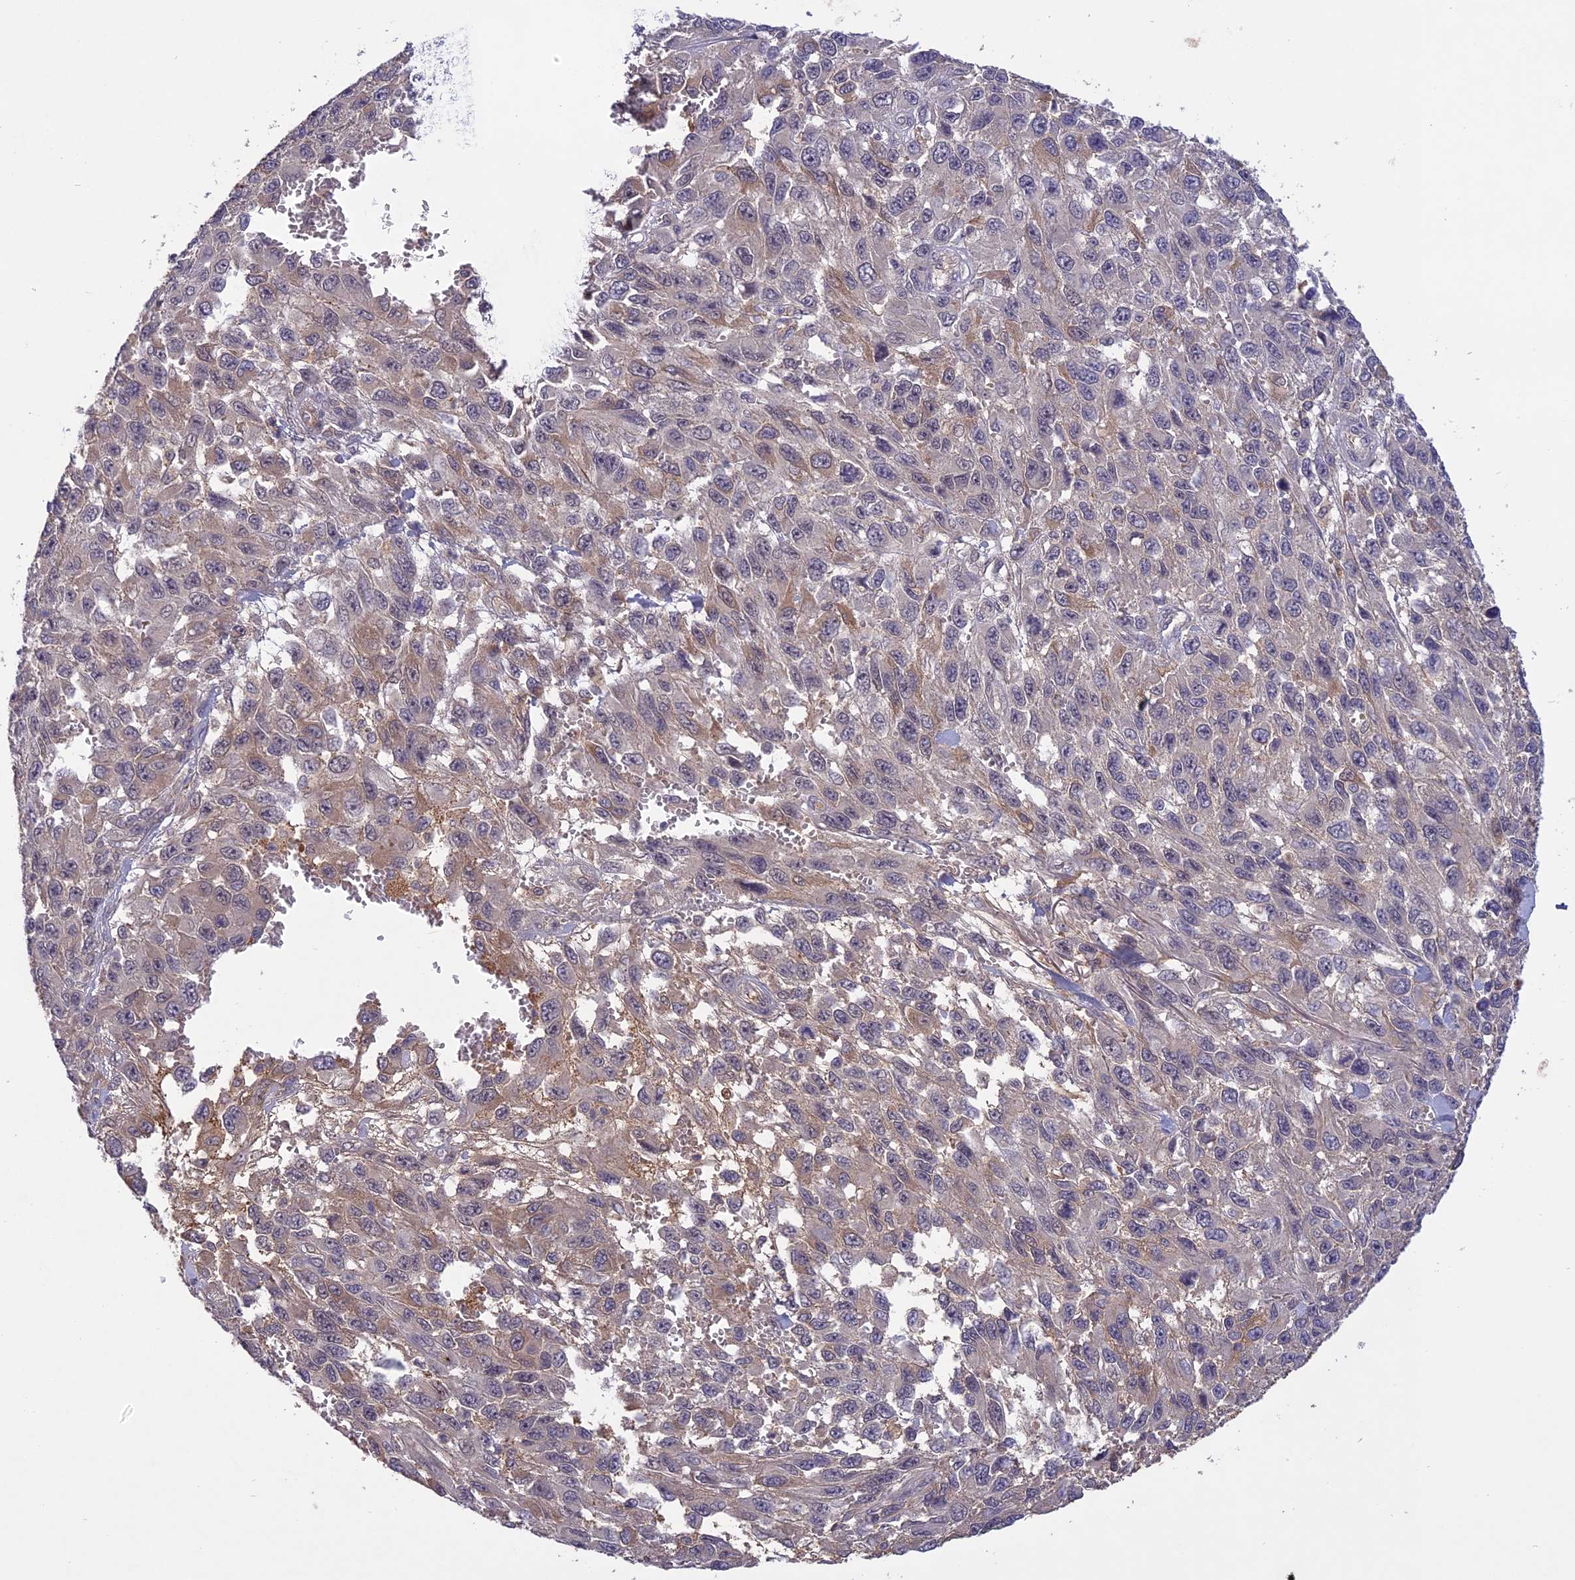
{"staining": {"intensity": "negative", "quantity": "none", "location": "none"}, "tissue": "melanoma", "cell_type": "Tumor cells", "image_type": "cancer", "snomed": [{"axis": "morphology", "description": "Normal tissue, NOS"}, {"axis": "morphology", "description": "Malignant melanoma, NOS"}, {"axis": "topography", "description": "Skin"}], "caption": "Immunohistochemical staining of malignant melanoma shows no significant expression in tumor cells.", "gene": "ADO", "patient": {"sex": "female", "age": 96}}